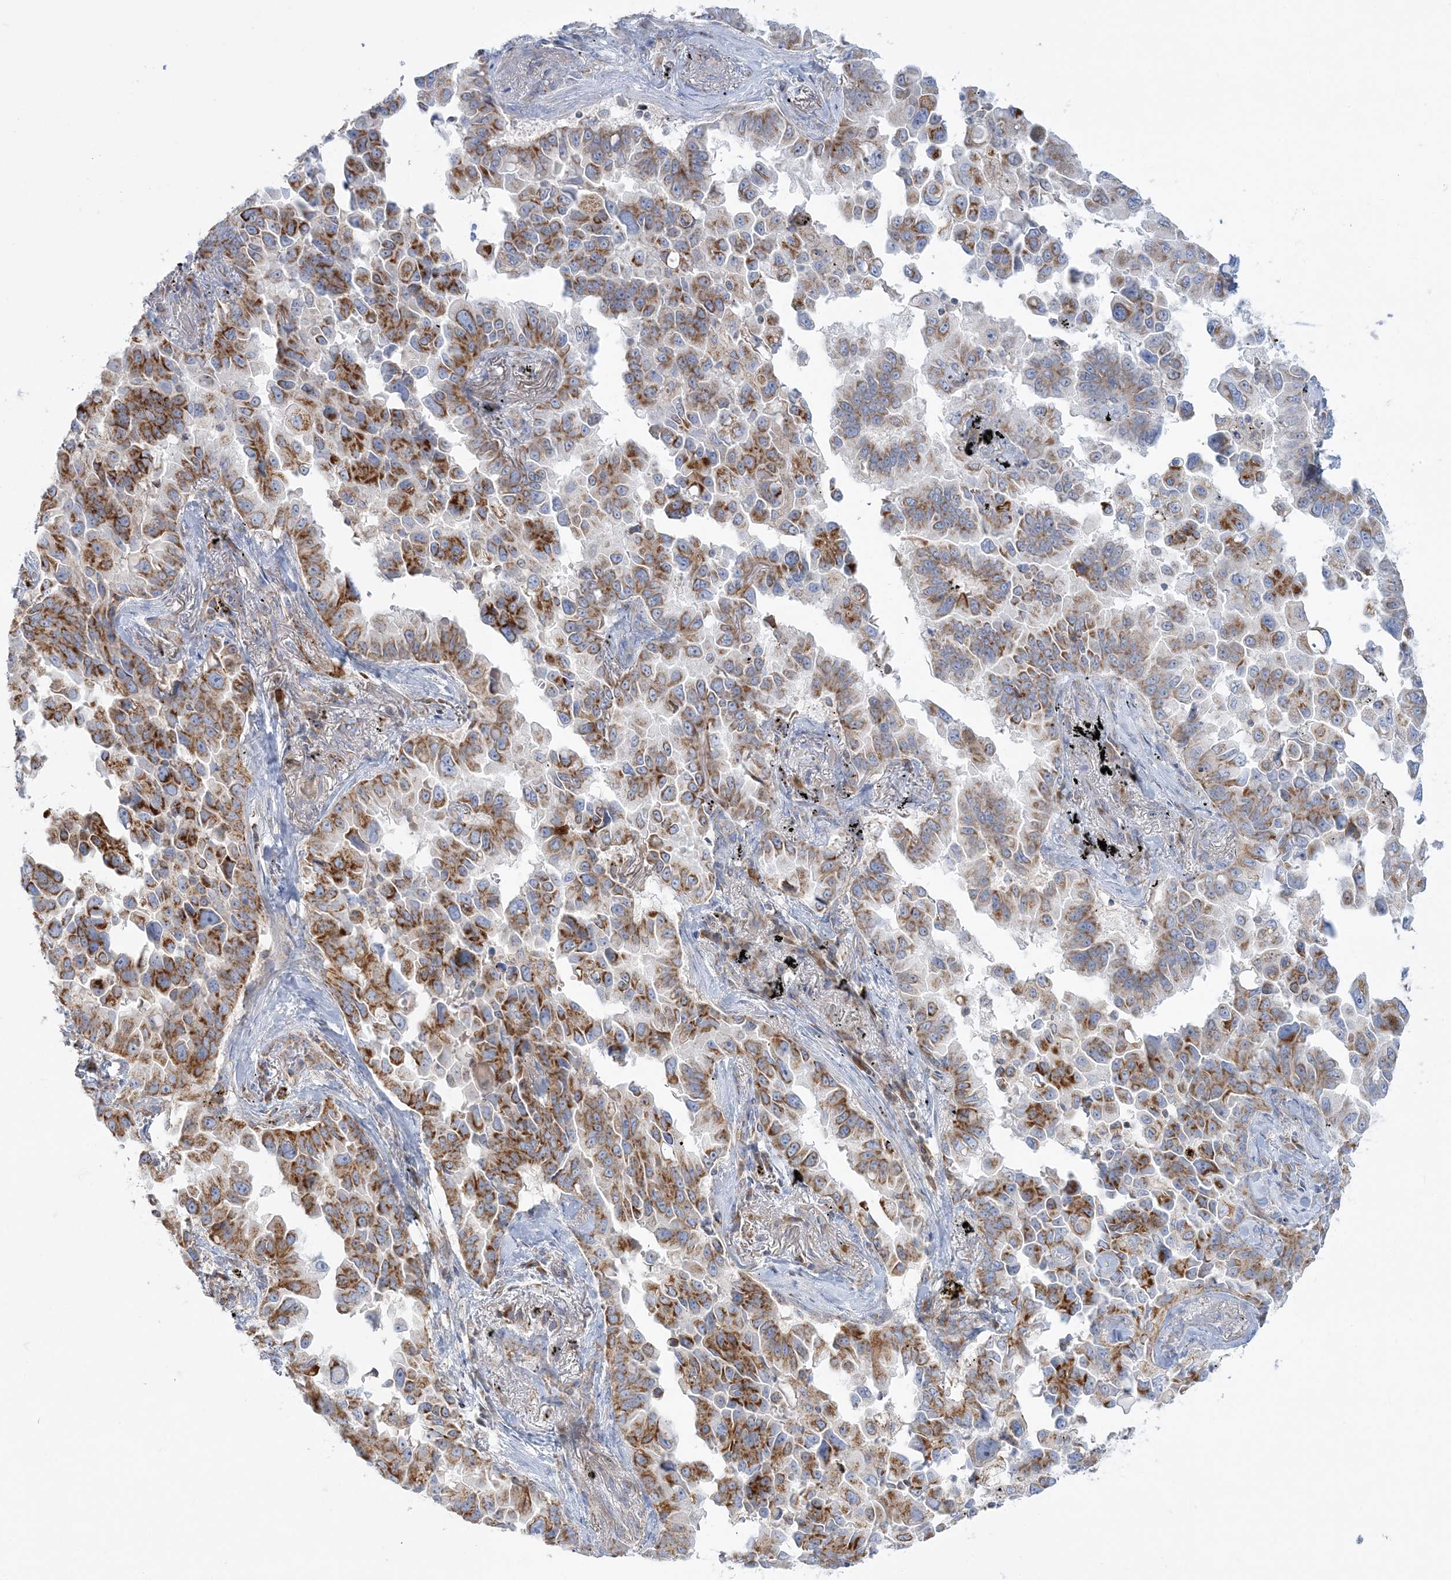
{"staining": {"intensity": "moderate", "quantity": ">75%", "location": "cytoplasmic/membranous"}, "tissue": "lung cancer", "cell_type": "Tumor cells", "image_type": "cancer", "snomed": [{"axis": "morphology", "description": "Adenocarcinoma, NOS"}, {"axis": "topography", "description": "Lung"}], "caption": "Brown immunohistochemical staining in human lung cancer (adenocarcinoma) demonstrates moderate cytoplasmic/membranous expression in about >75% of tumor cells.", "gene": "TBC1D14", "patient": {"sex": "female", "age": 67}}